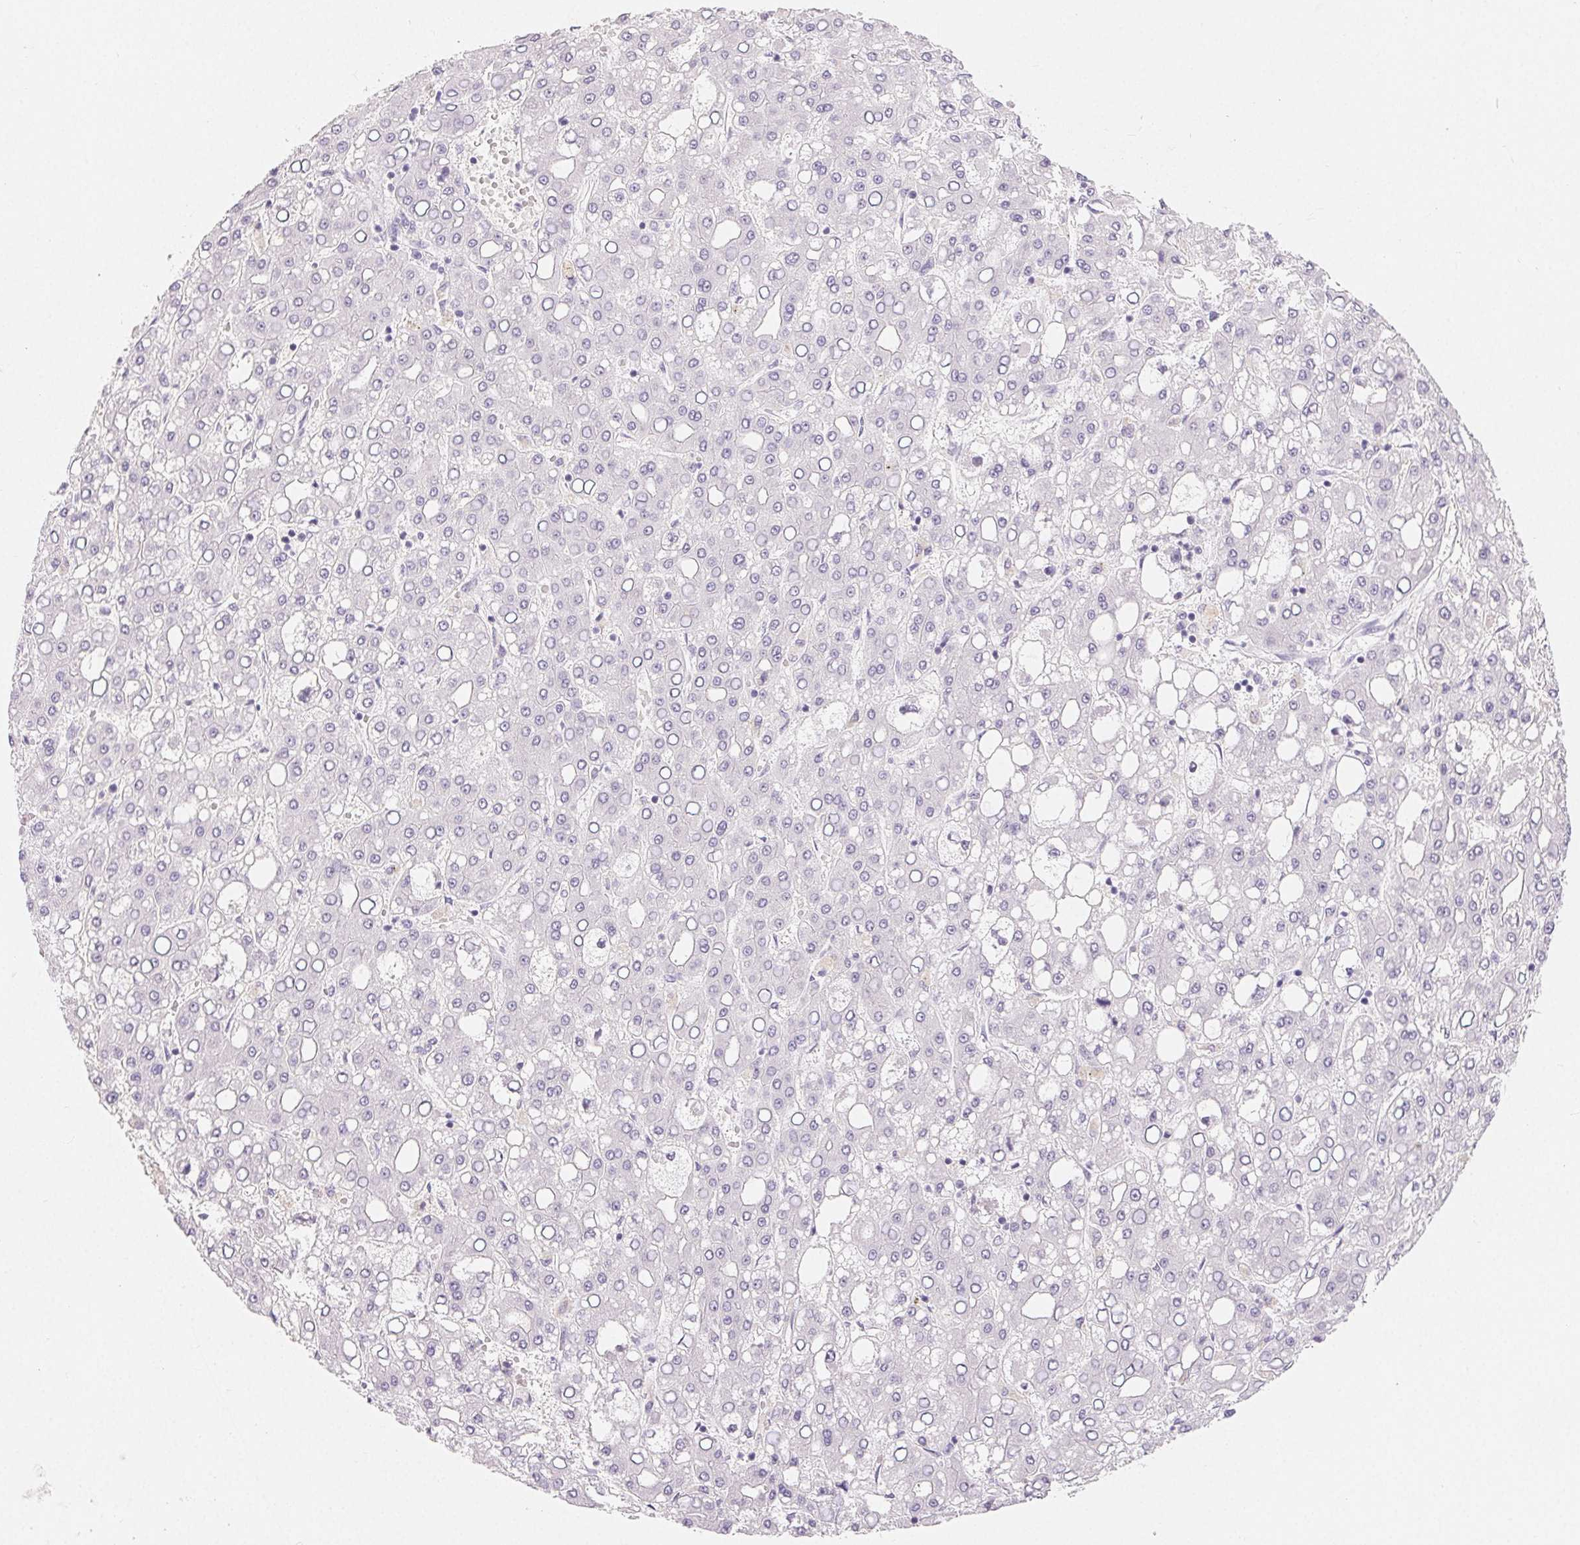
{"staining": {"intensity": "negative", "quantity": "none", "location": "none"}, "tissue": "liver cancer", "cell_type": "Tumor cells", "image_type": "cancer", "snomed": [{"axis": "morphology", "description": "Carcinoma, Hepatocellular, NOS"}, {"axis": "topography", "description": "Liver"}], "caption": "Histopathology image shows no significant protein expression in tumor cells of liver cancer (hepatocellular carcinoma).", "gene": "MIOX", "patient": {"sex": "male", "age": 65}}